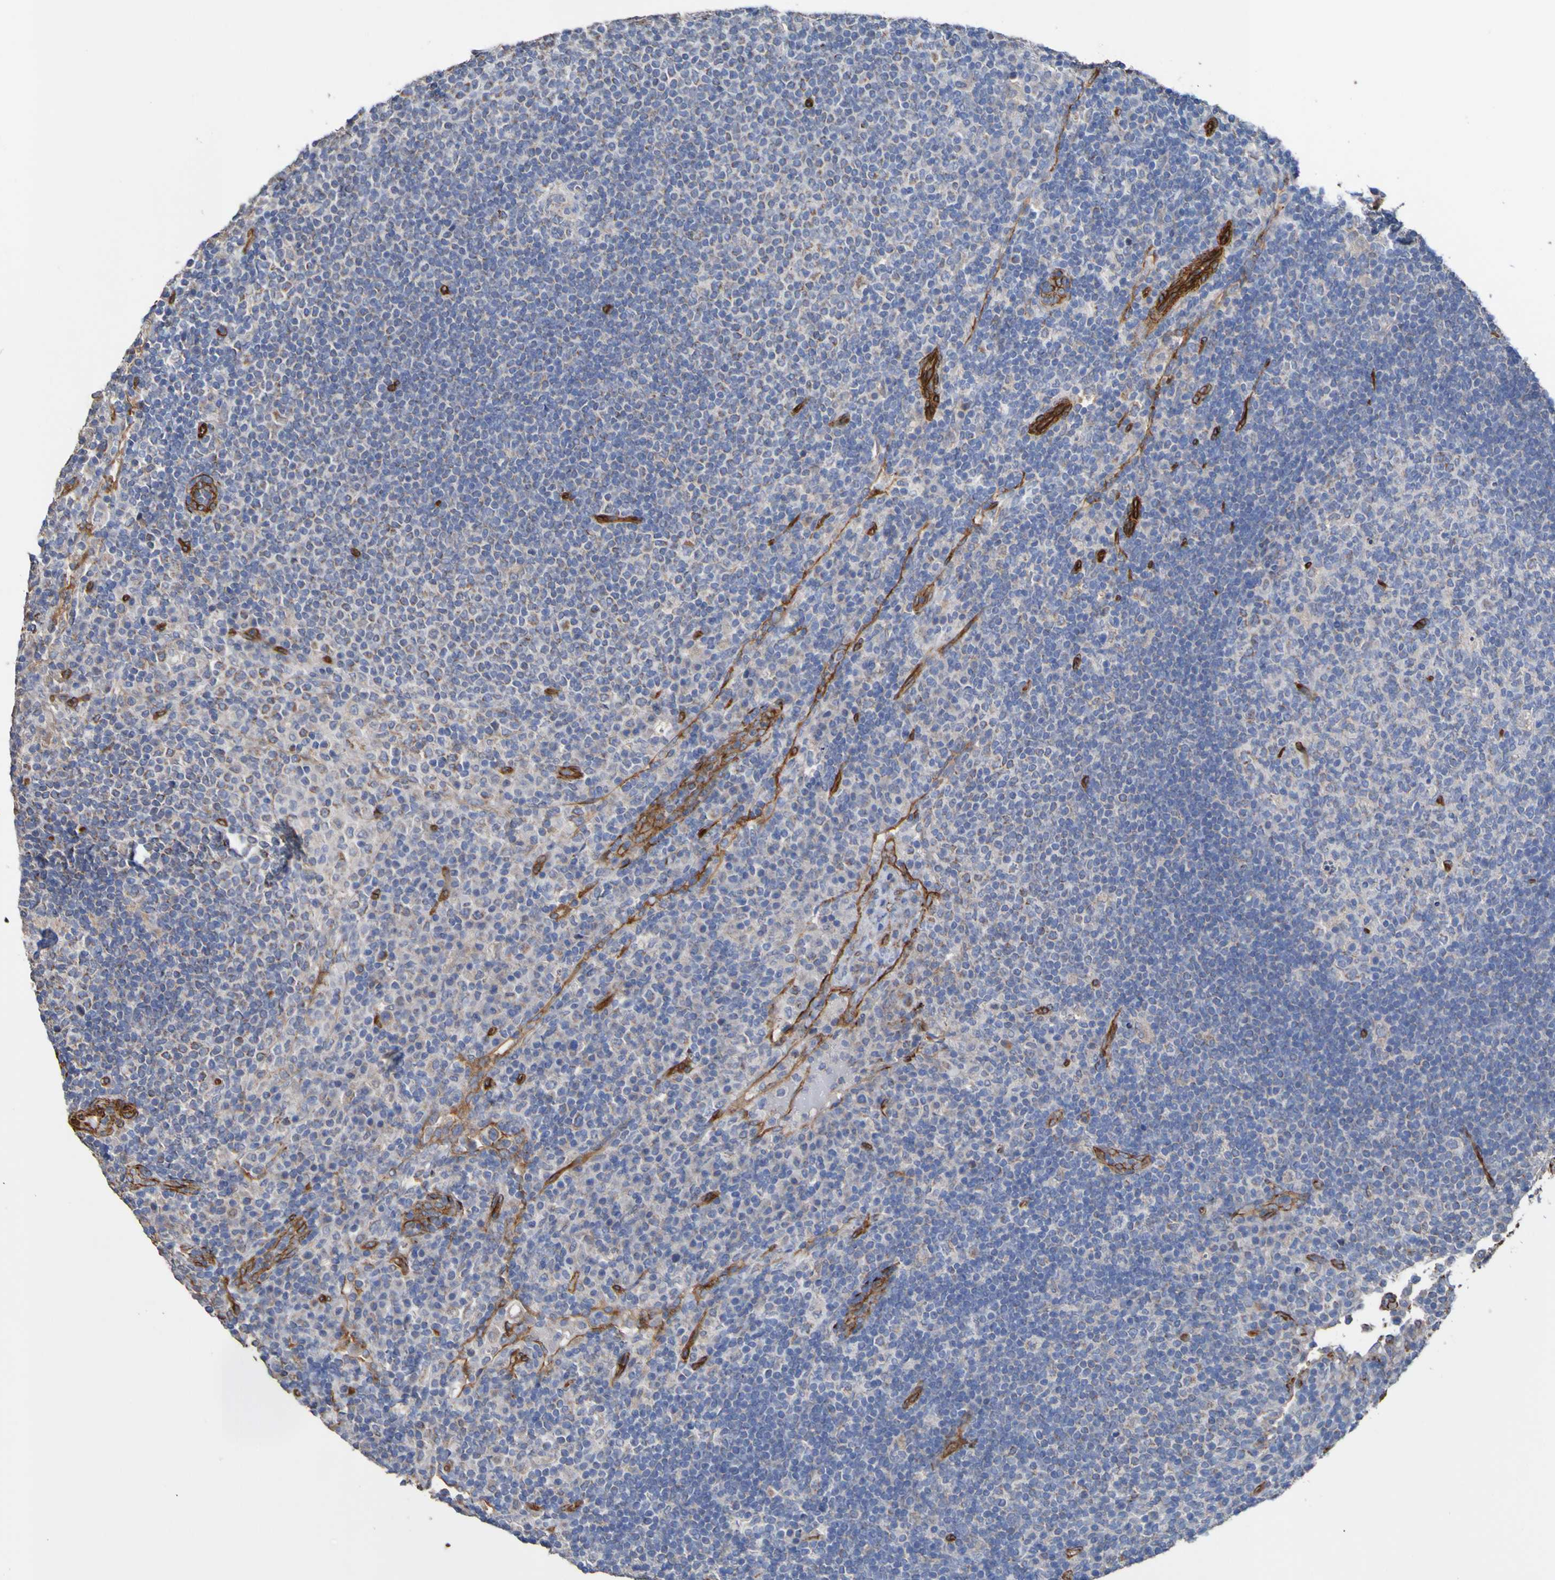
{"staining": {"intensity": "negative", "quantity": "none", "location": "none"}, "tissue": "lymph node", "cell_type": "Germinal center cells", "image_type": "normal", "snomed": [{"axis": "morphology", "description": "Normal tissue, NOS"}, {"axis": "topography", "description": "Lymph node"}], "caption": "There is no significant expression in germinal center cells of lymph node. (DAB (3,3'-diaminobenzidine) IHC, high magnification).", "gene": "ELMOD3", "patient": {"sex": "female", "age": 53}}